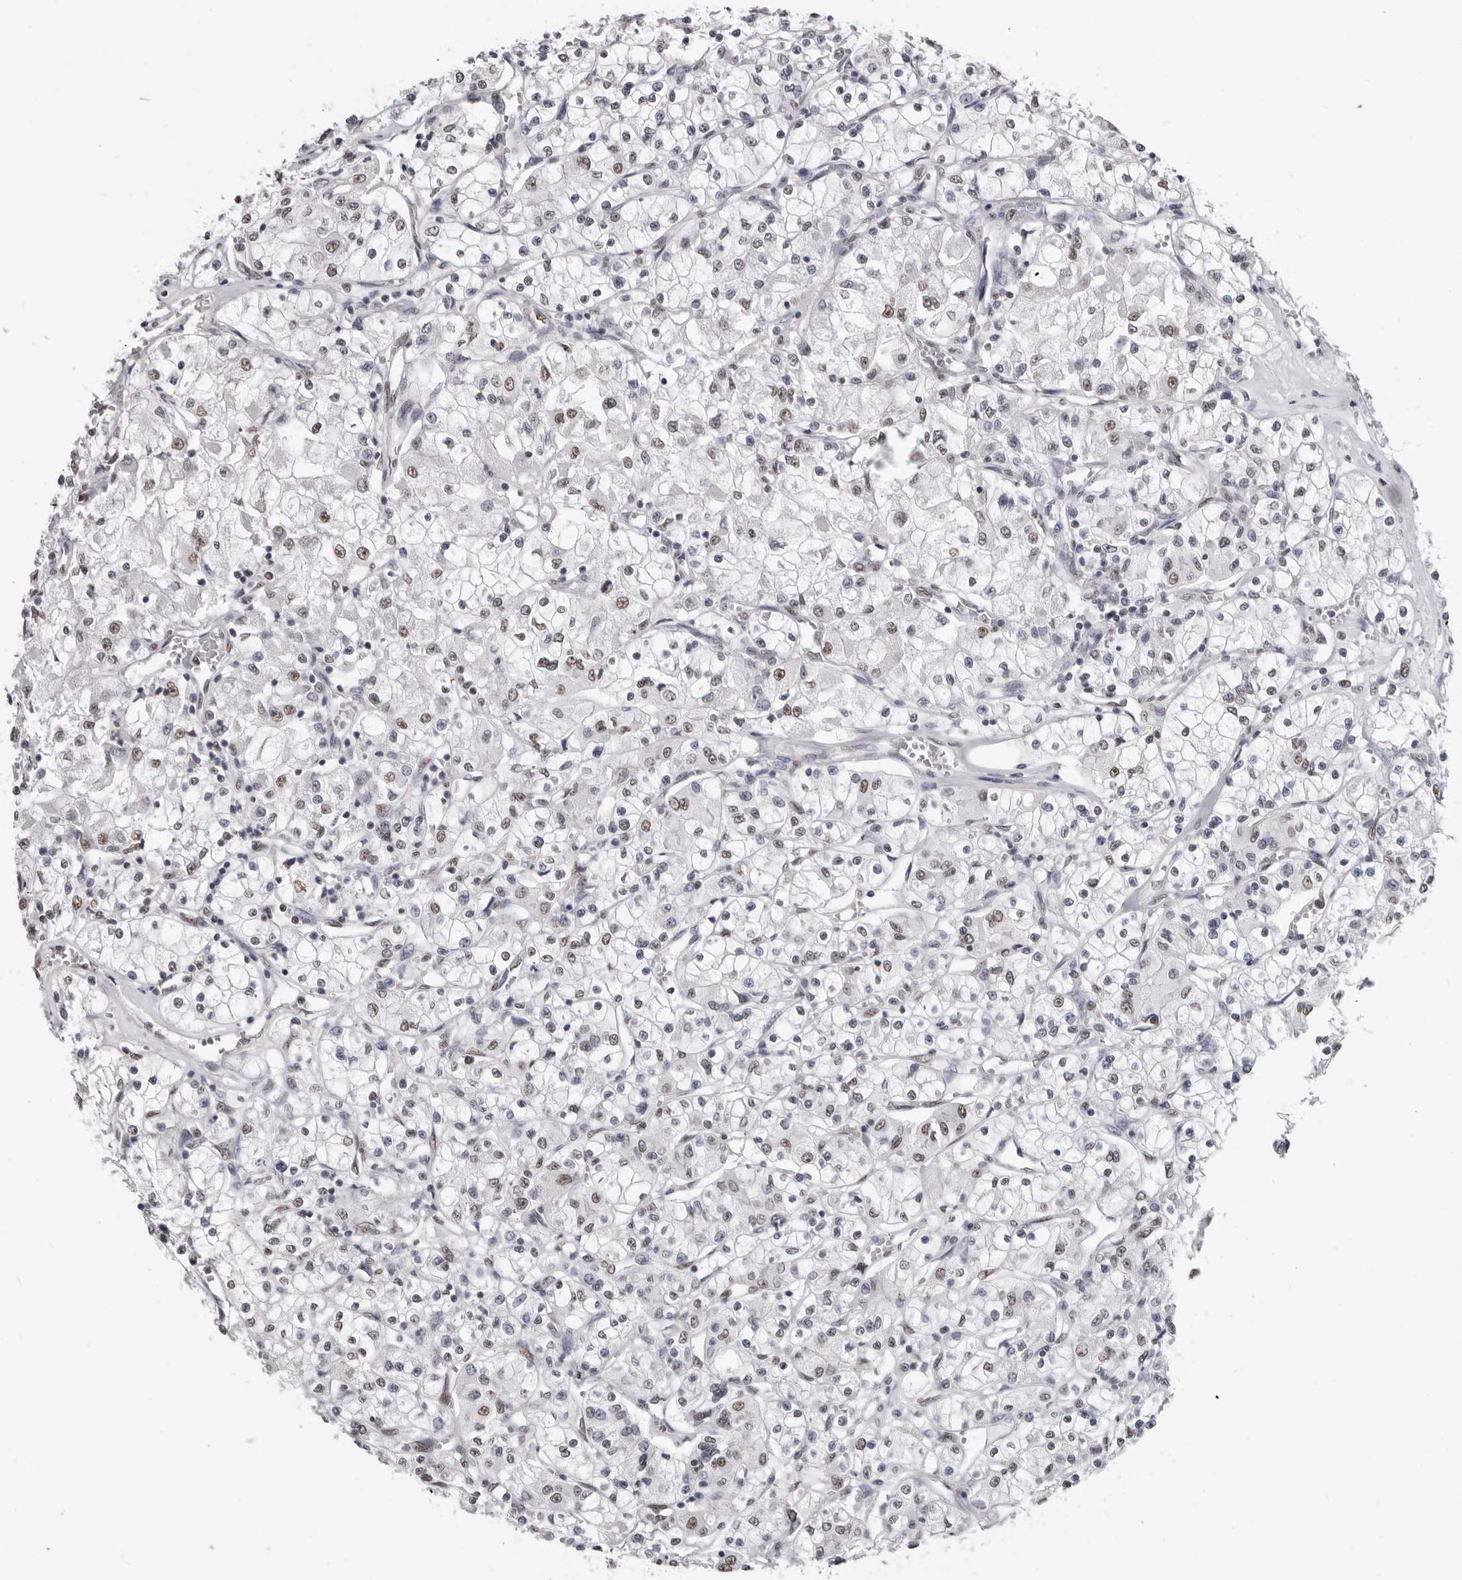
{"staining": {"intensity": "weak", "quantity": "25%-75%", "location": "nuclear"}, "tissue": "renal cancer", "cell_type": "Tumor cells", "image_type": "cancer", "snomed": [{"axis": "morphology", "description": "Adenocarcinoma, NOS"}, {"axis": "topography", "description": "Kidney"}], "caption": "Human renal cancer (adenocarcinoma) stained with a protein marker shows weak staining in tumor cells.", "gene": "SCAF4", "patient": {"sex": "female", "age": 59}}